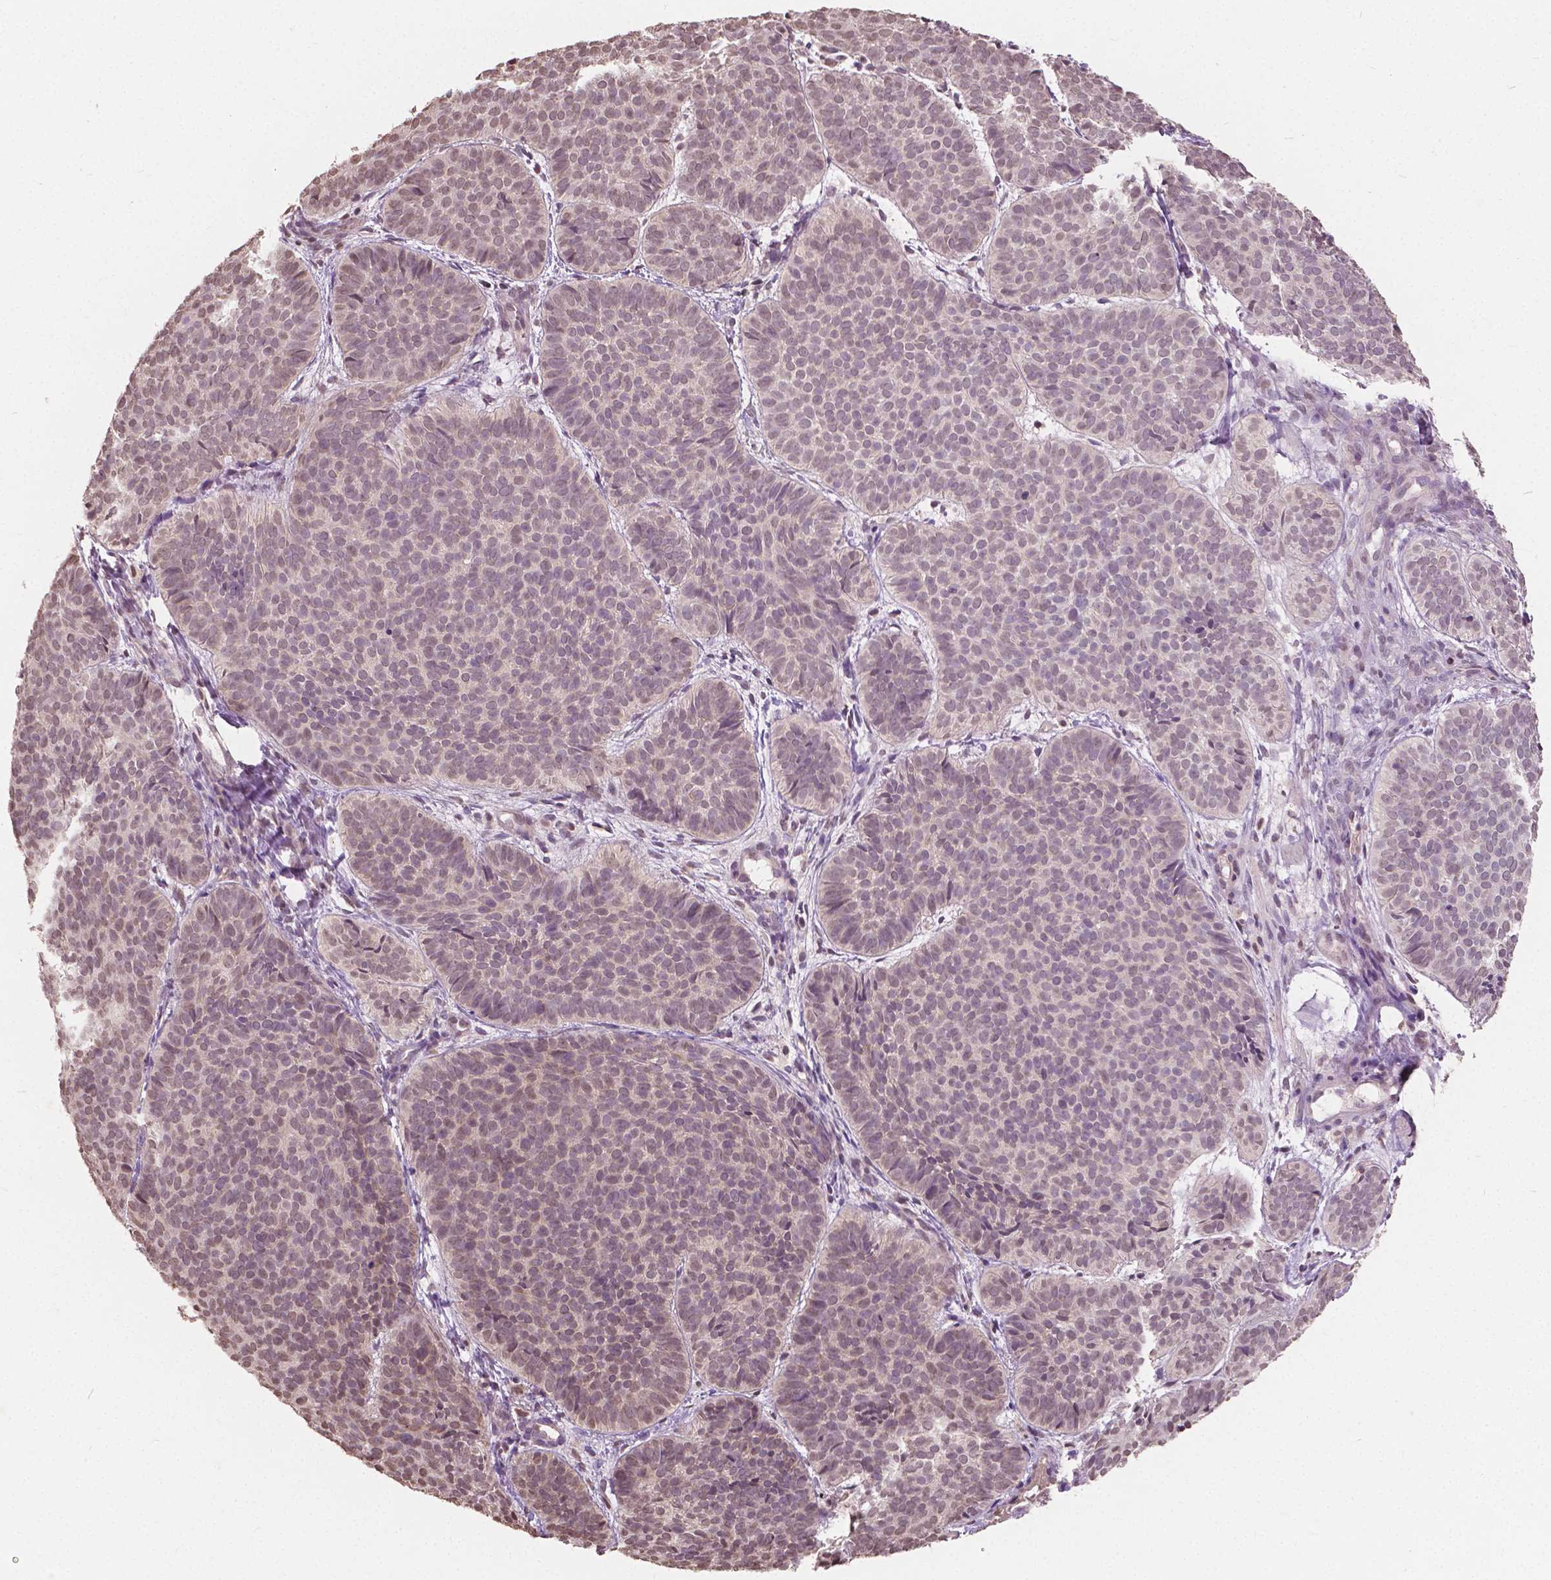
{"staining": {"intensity": "weak", "quantity": ">75%", "location": "nuclear"}, "tissue": "skin cancer", "cell_type": "Tumor cells", "image_type": "cancer", "snomed": [{"axis": "morphology", "description": "Basal cell carcinoma"}, {"axis": "topography", "description": "Skin"}], "caption": "A histopathology image showing weak nuclear staining in about >75% of tumor cells in skin basal cell carcinoma, as visualized by brown immunohistochemical staining.", "gene": "HOXA10", "patient": {"sex": "male", "age": 57}}